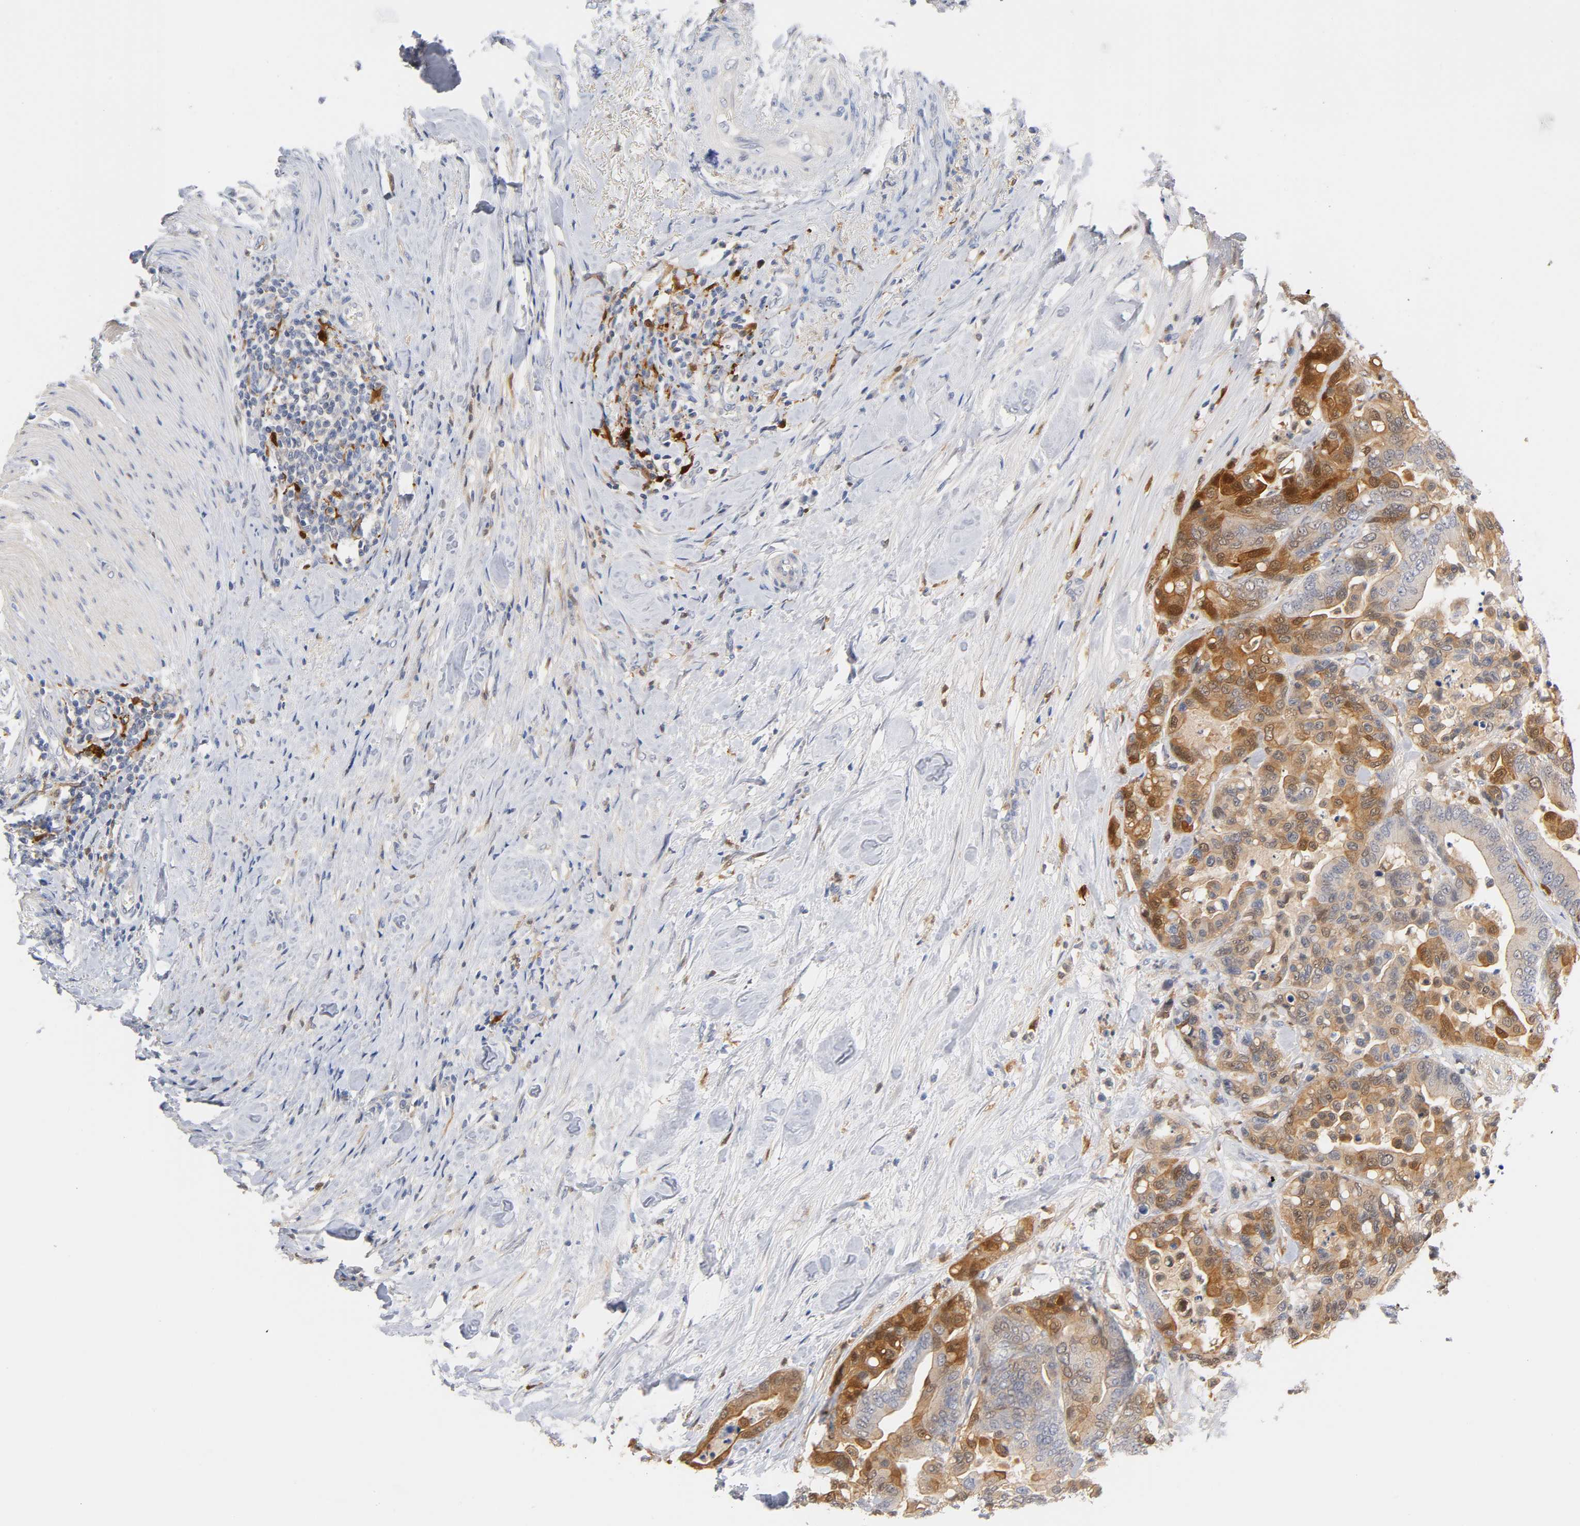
{"staining": {"intensity": "moderate", "quantity": ">75%", "location": "cytoplasmic/membranous,nuclear"}, "tissue": "colorectal cancer", "cell_type": "Tumor cells", "image_type": "cancer", "snomed": [{"axis": "morphology", "description": "Adenocarcinoma, NOS"}, {"axis": "topography", "description": "Colon"}], "caption": "IHC (DAB (3,3'-diaminobenzidine)) staining of colorectal cancer (adenocarcinoma) shows moderate cytoplasmic/membranous and nuclear protein staining in about >75% of tumor cells.", "gene": "IL18", "patient": {"sex": "male", "age": 82}}